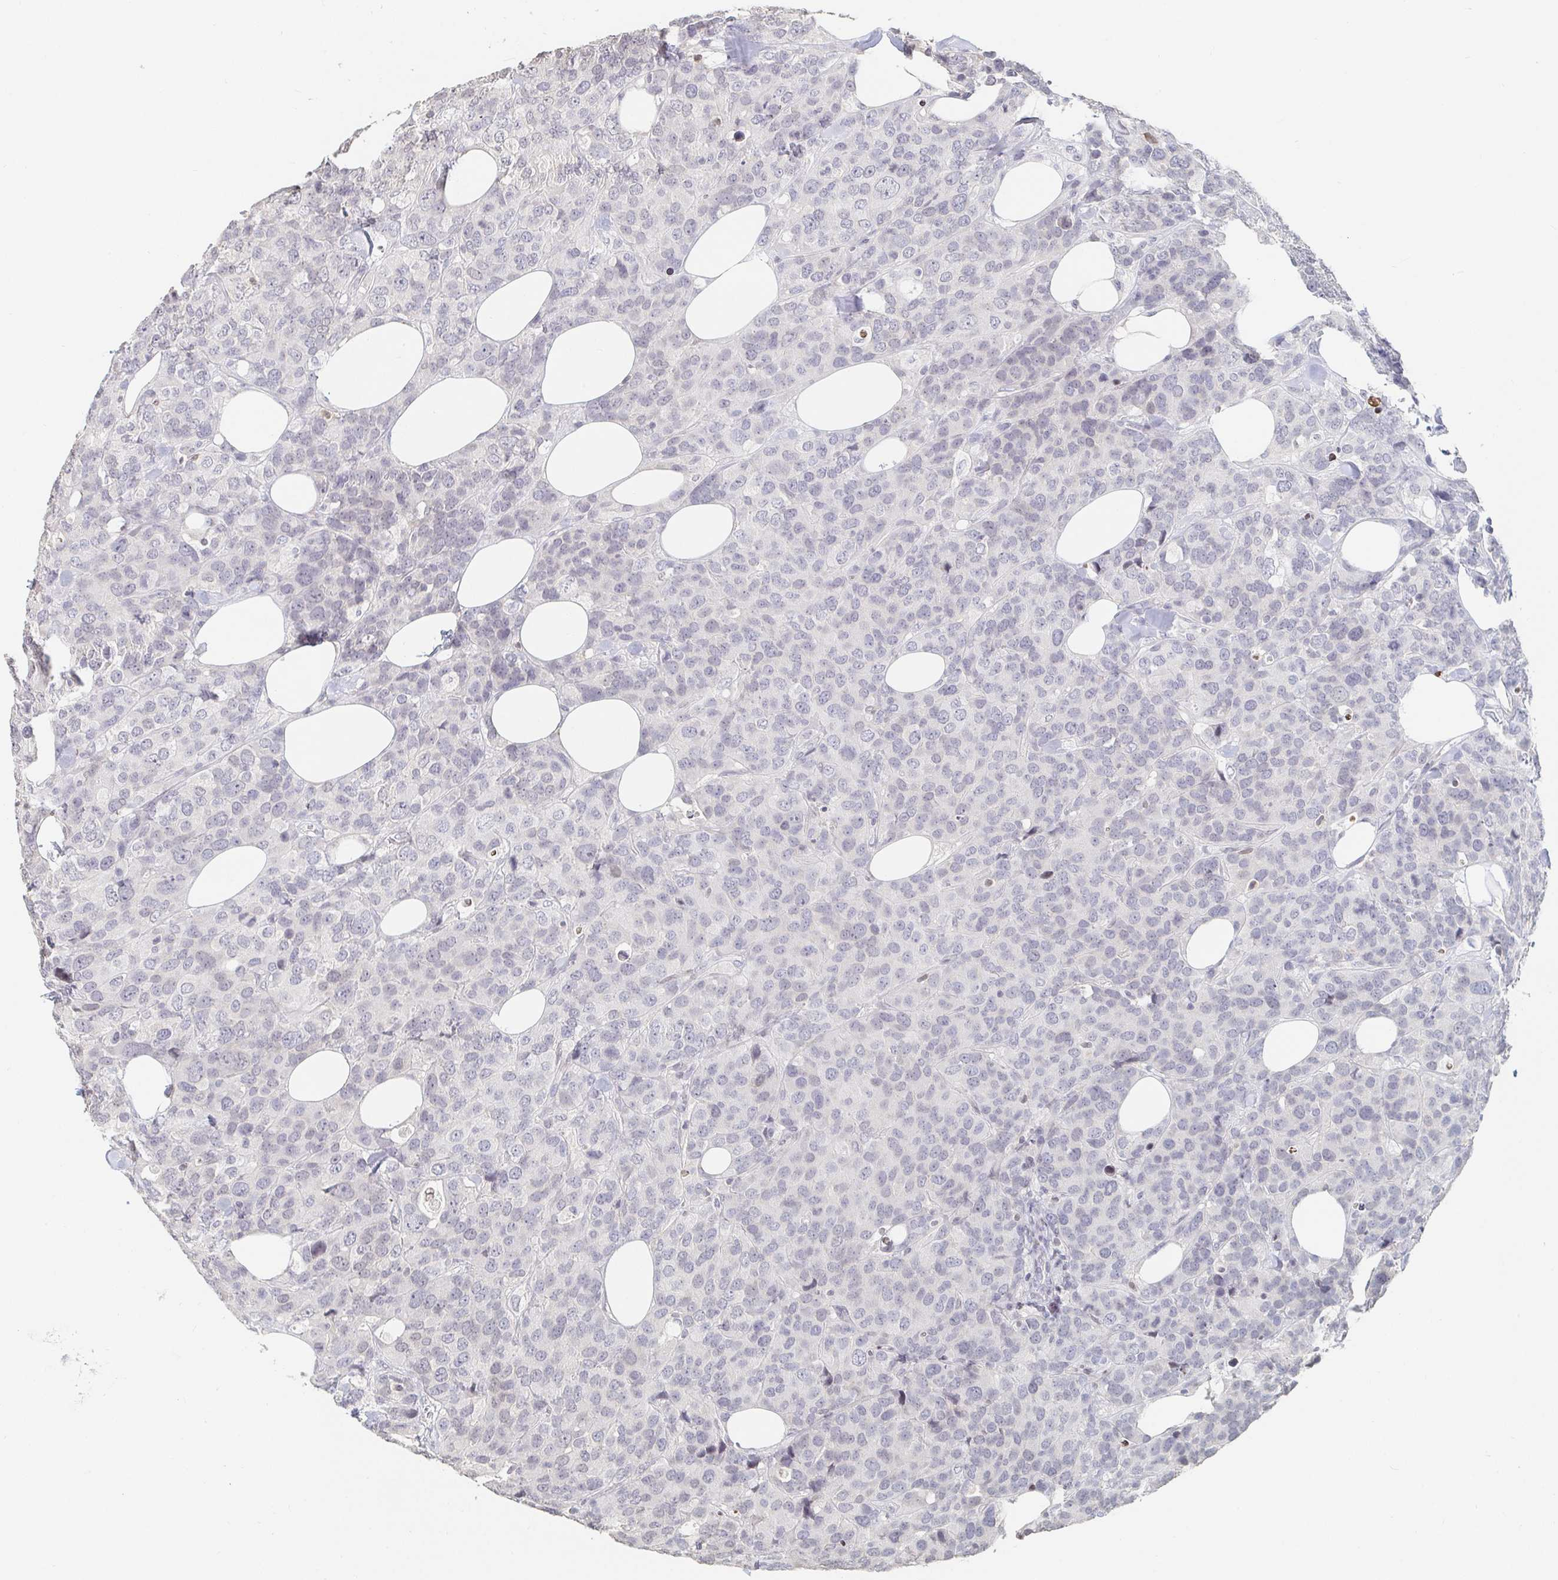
{"staining": {"intensity": "negative", "quantity": "none", "location": "none"}, "tissue": "breast cancer", "cell_type": "Tumor cells", "image_type": "cancer", "snomed": [{"axis": "morphology", "description": "Lobular carcinoma"}, {"axis": "topography", "description": "Breast"}], "caption": "Micrograph shows no significant protein staining in tumor cells of breast lobular carcinoma. The staining was performed using DAB (3,3'-diaminobenzidine) to visualize the protein expression in brown, while the nuclei were stained in blue with hematoxylin (Magnification: 20x).", "gene": "NME9", "patient": {"sex": "female", "age": 59}}